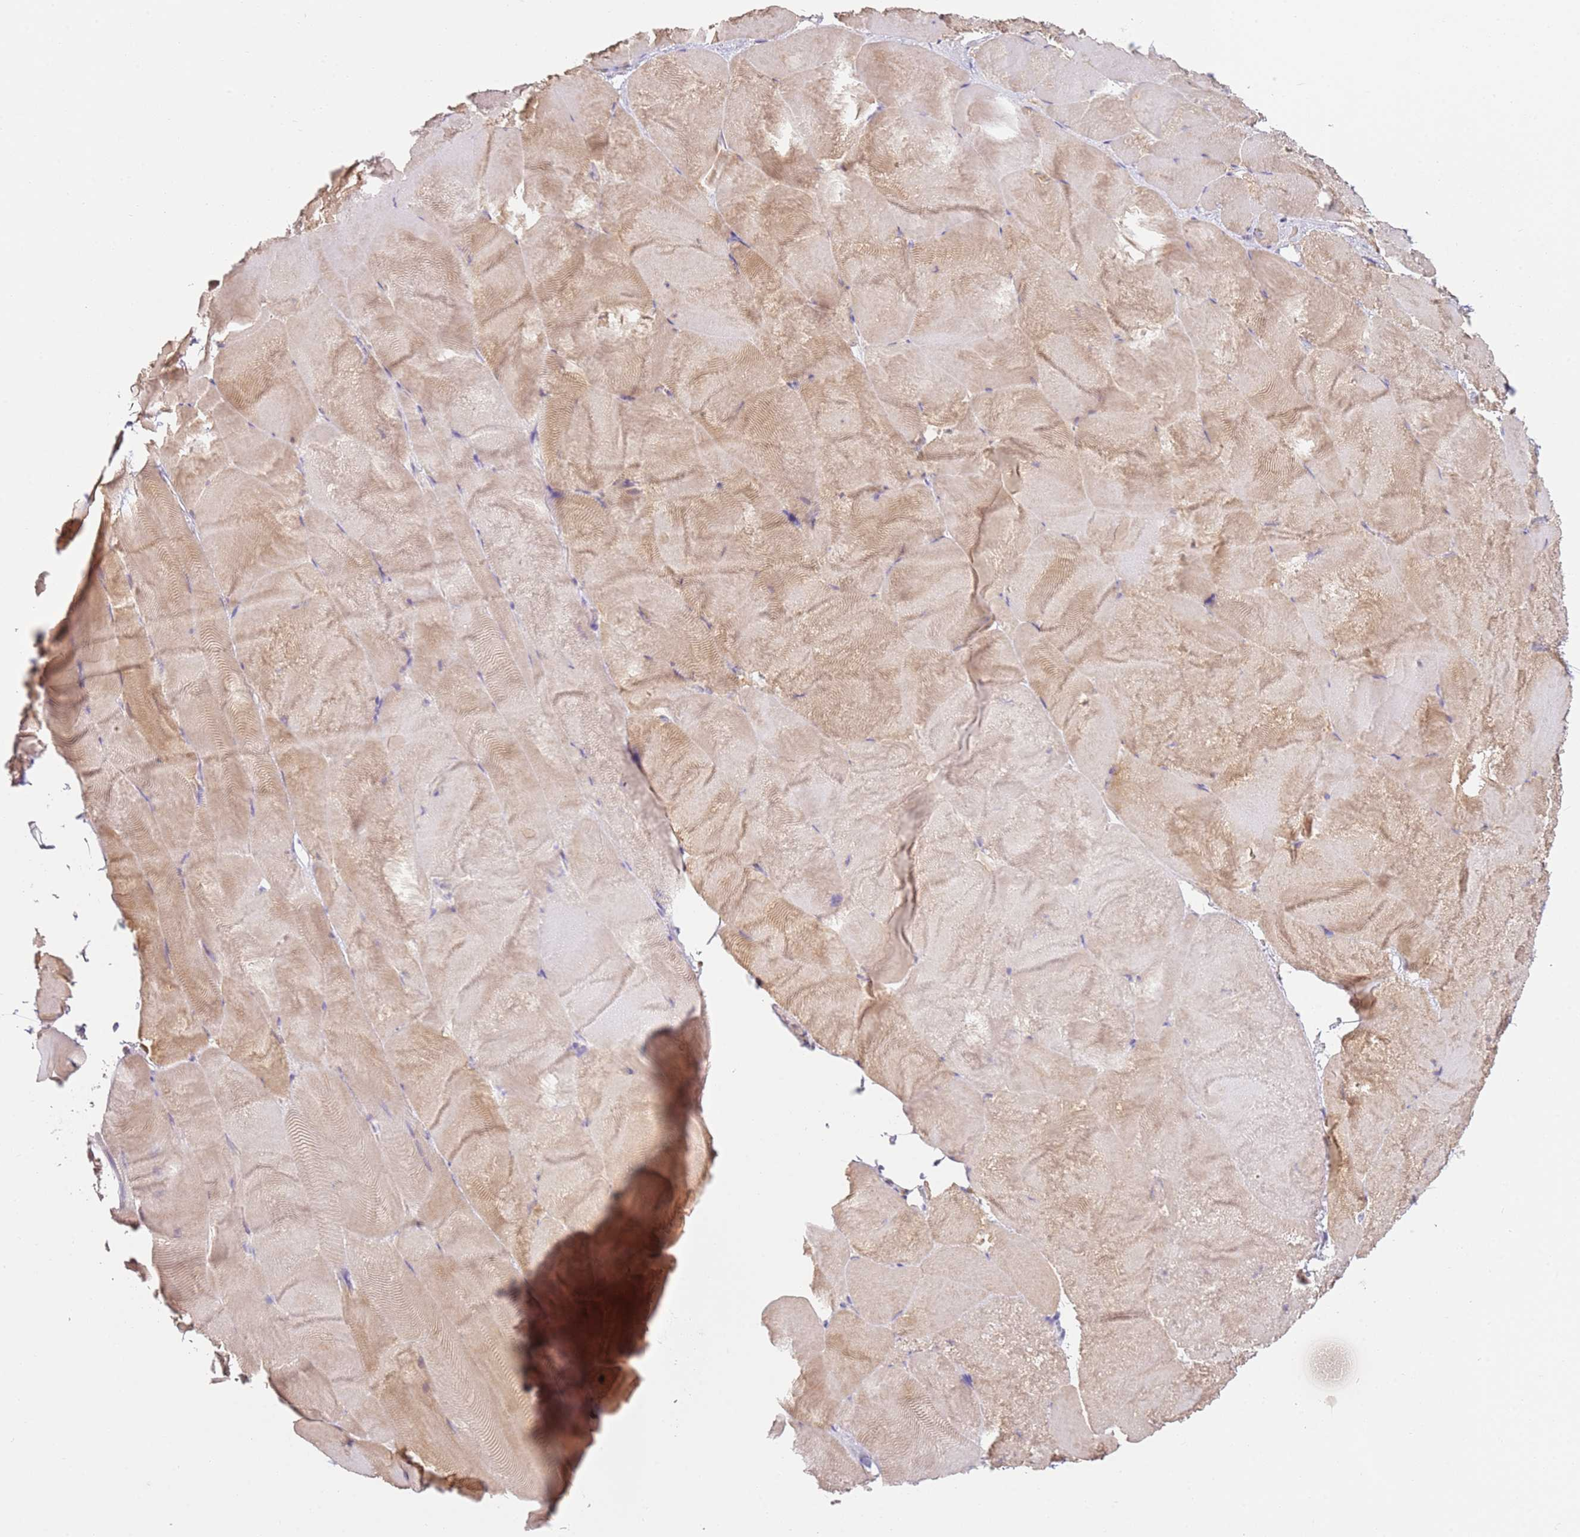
{"staining": {"intensity": "moderate", "quantity": "25%-75%", "location": "cytoplasmic/membranous"}, "tissue": "skeletal muscle", "cell_type": "Myocytes", "image_type": "normal", "snomed": [{"axis": "morphology", "description": "Normal tissue, NOS"}, {"axis": "topography", "description": "Skeletal muscle"}], "caption": "Protein analysis of normal skeletal muscle reveals moderate cytoplasmic/membranous staining in approximately 25%-75% of myocytes. (IHC, brightfield microscopy, high magnification).", "gene": "WDR93", "patient": {"sex": "female", "age": 64}}